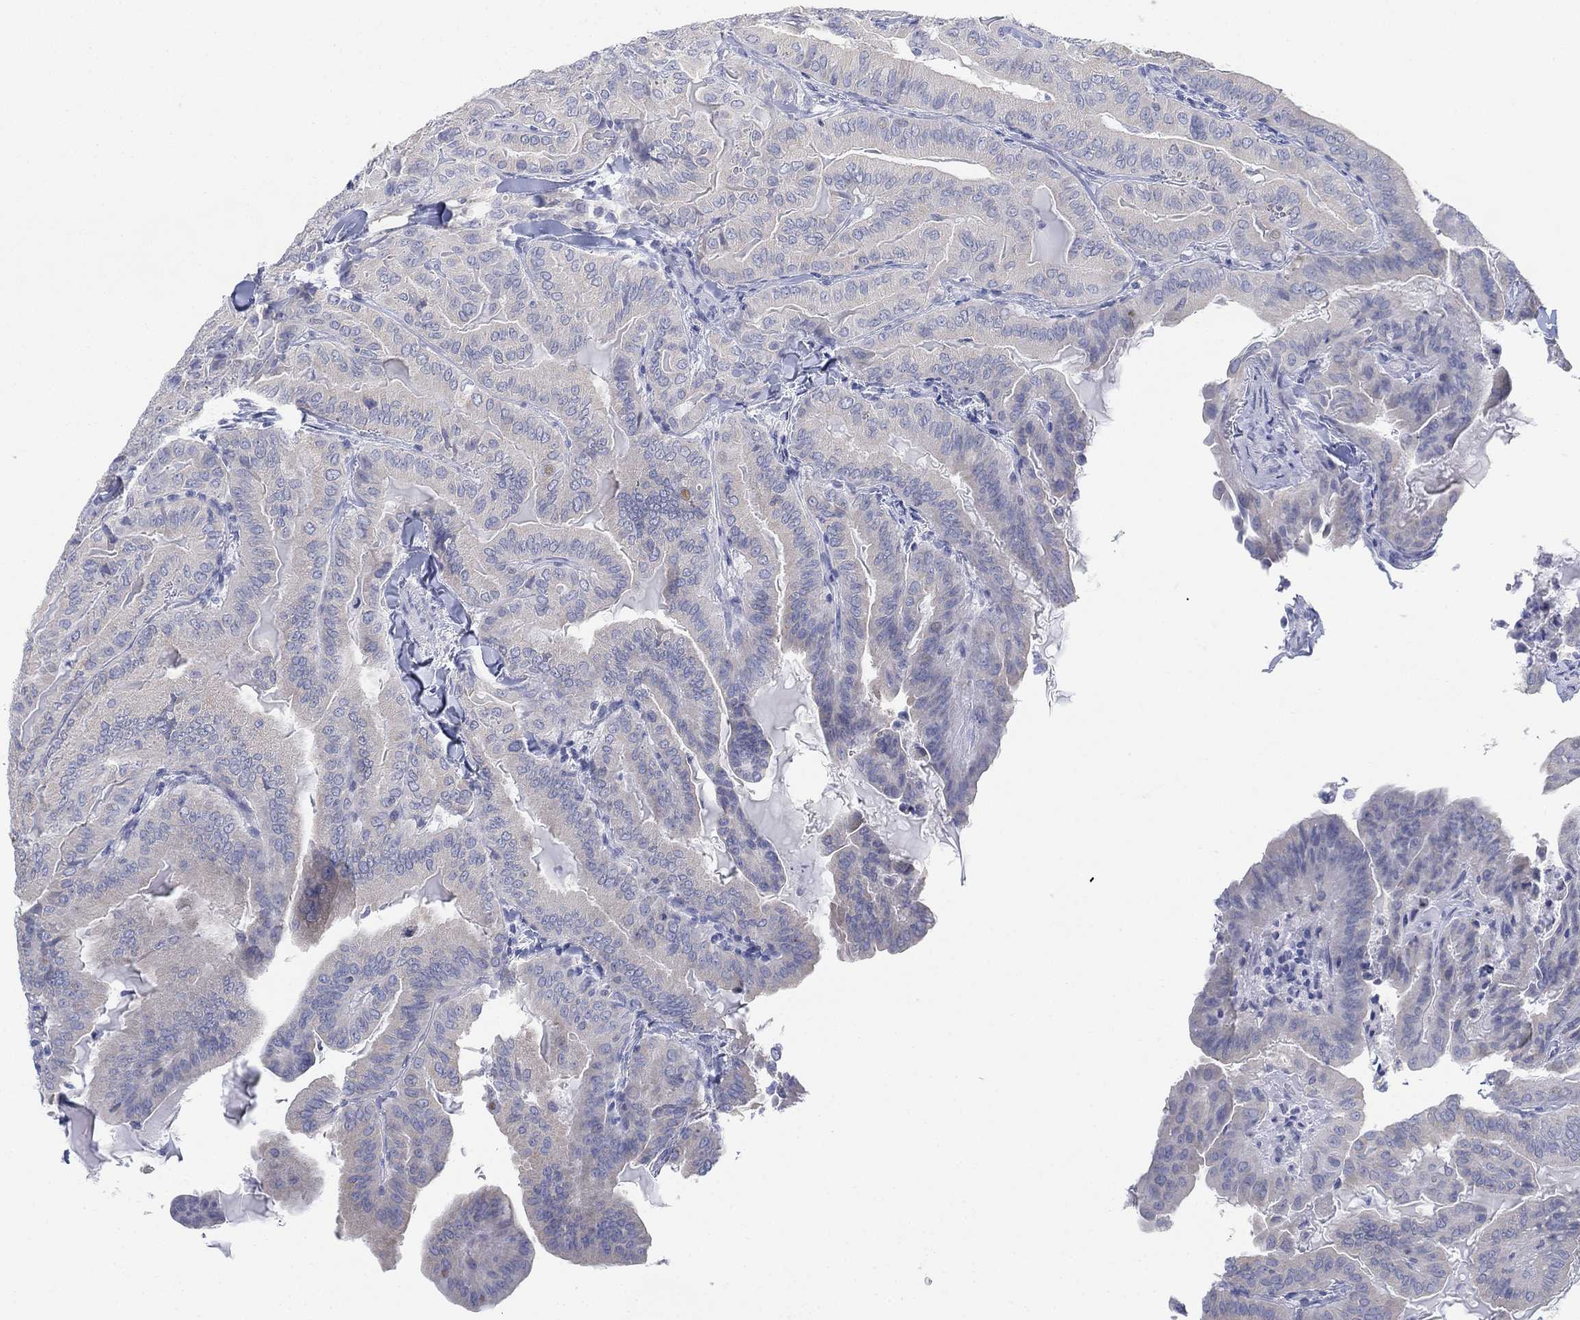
{"staining": {"intensity": "negative", "quantity": "none", "location": "none"}, "tissue": "thyroid cancer", "cell_type": "Tumor cells", "image_type": "cancer", "snomed": [{"axis": "morphology", "description": "Papillary adenocarcinoma, NOS"}, {"axis": "topography", "description": "Thyroid gland"}], "caption": "Tumor cells are negative for brown protein staining in thyroid cancer (papillary adenocarcinoma).", "gene": "GCNA", "patient": {"sex": "female", "age": 68}}